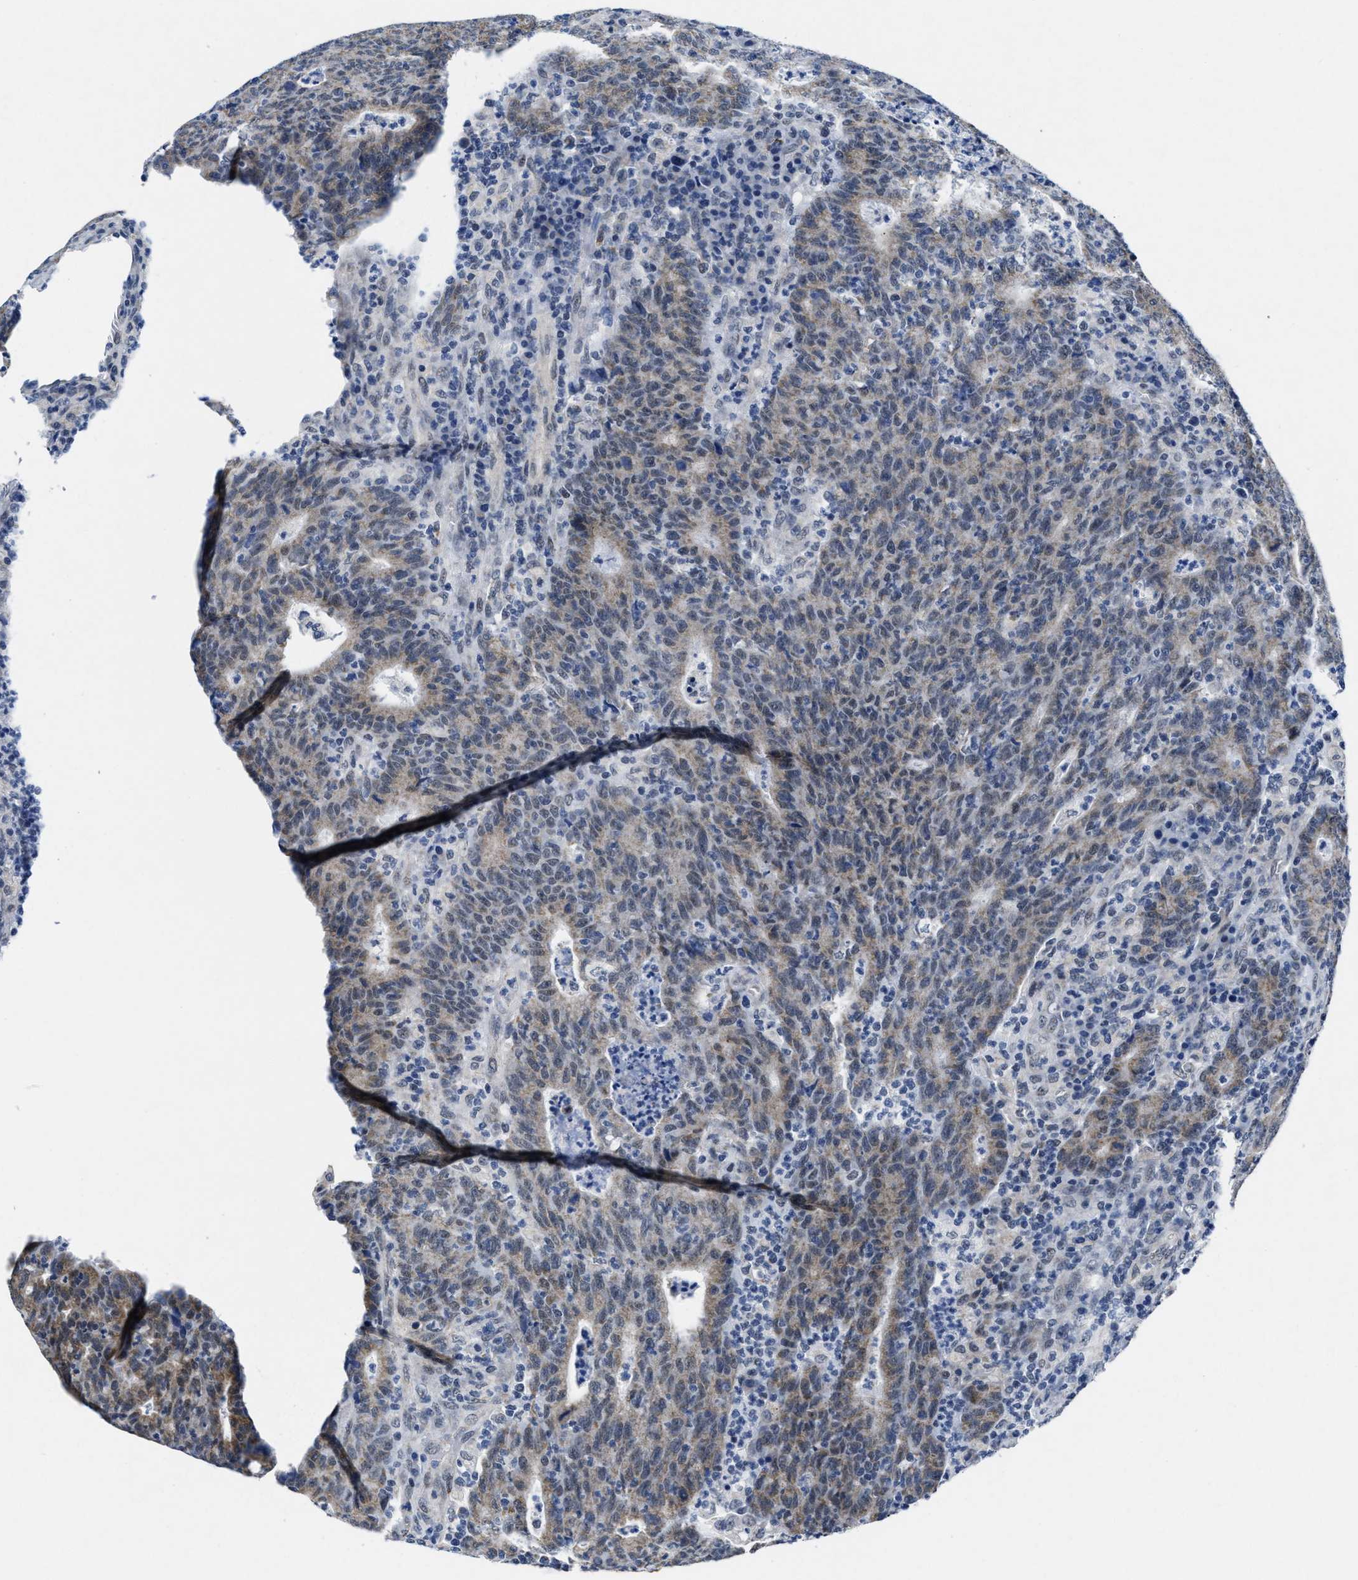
{"staining": {"intensity": "weak", "quantity": "25%-75%", "location": "cytoplasmic/membranous"}, "tissue": "colorectal cancer", "cell_type": "Tumor cells", "image_type": "cancer", "snomed": [{"axis": "morphology", "description": "Adenocarcinoma, NOS"}, {"axis": "topography", "description": "Colon"}], "caption": "A high-resolution image shows IHC staining of colorectal cancer (adenocarcinoma), which displays weak cytoplasmic/membranous positivity in approximately 25%-75% of tumor cells.", "gene": "ID3", "patient": {"sex": "female", "age": 75}}